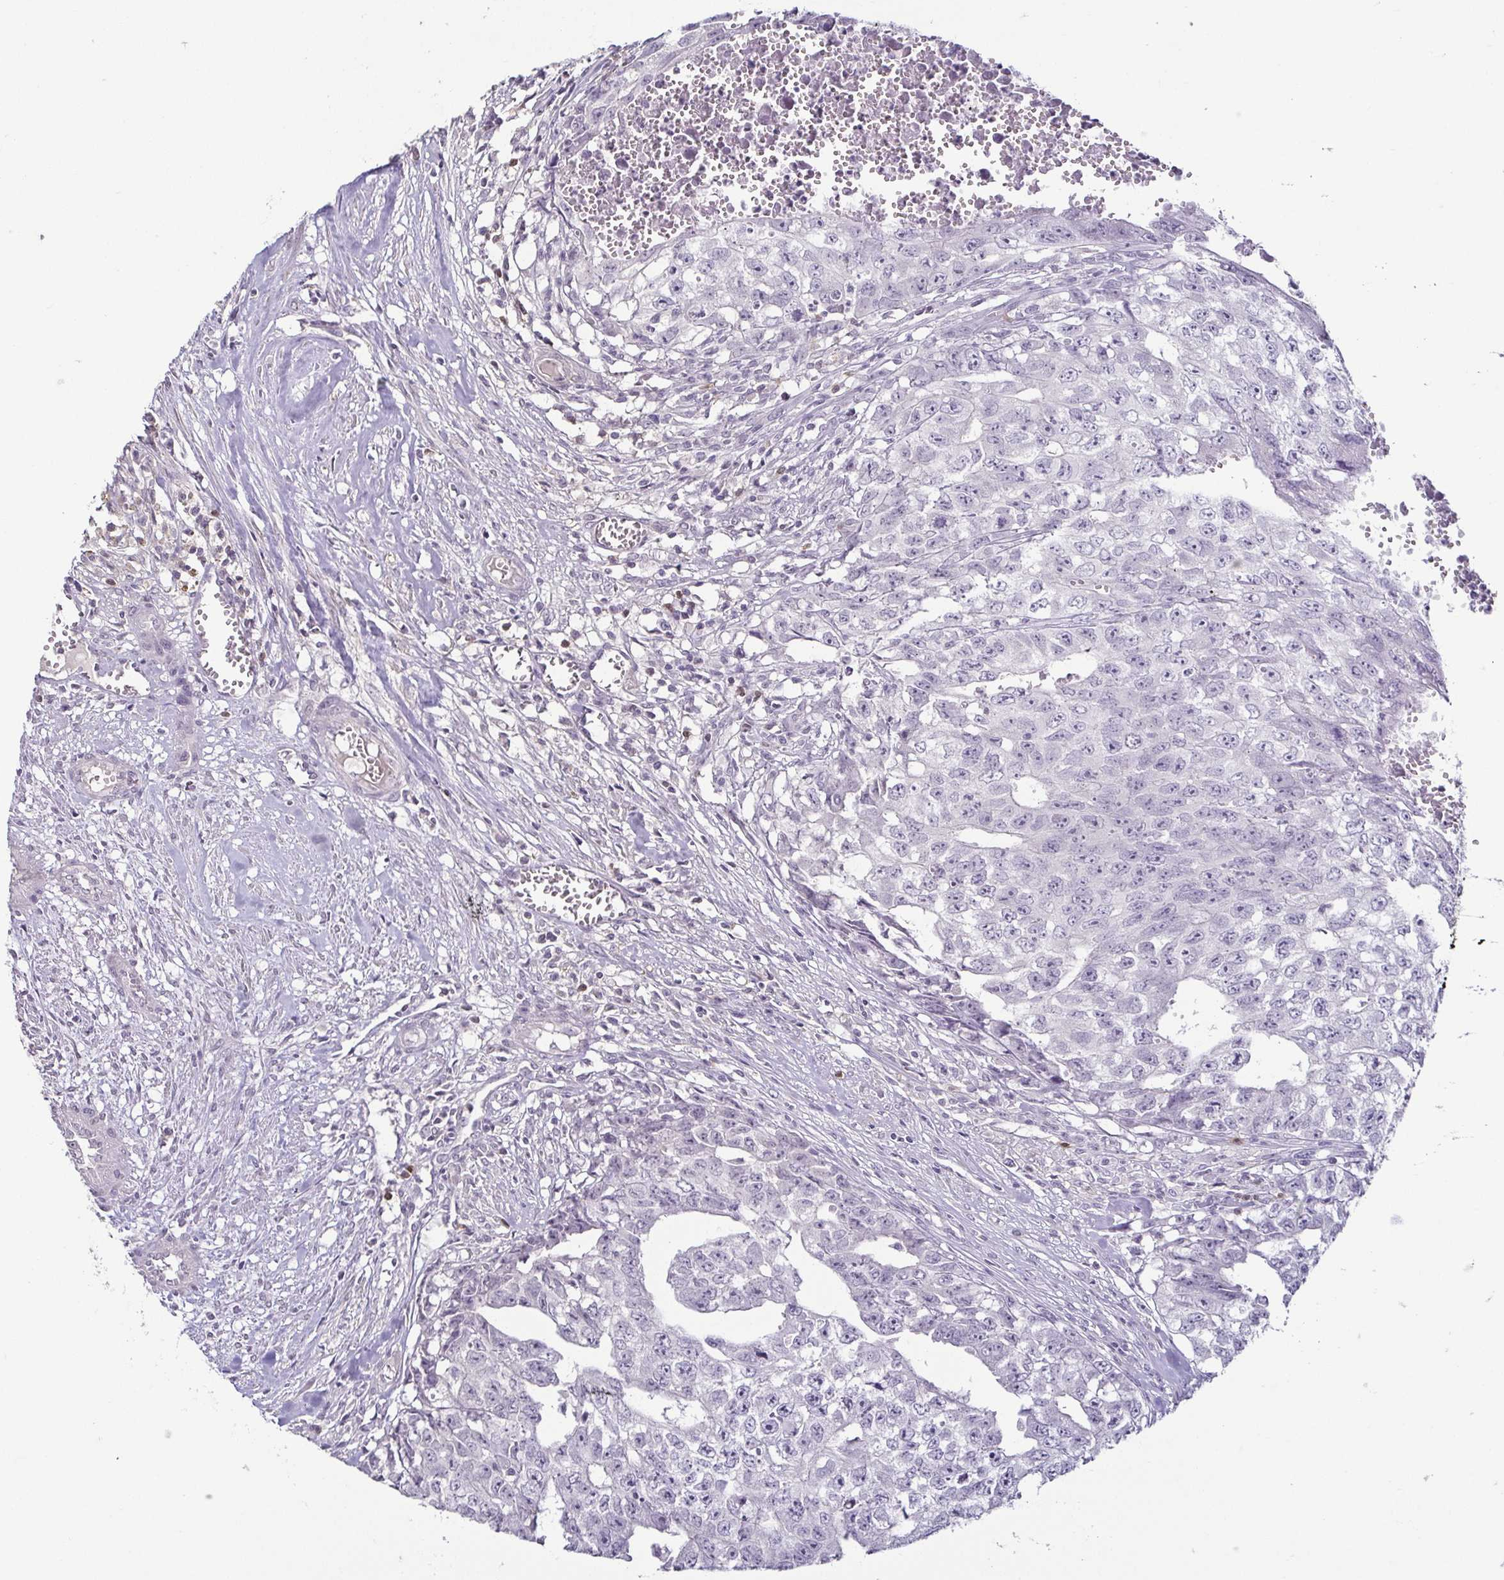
{"staining": {"intensity": "negative", "quantity": "none", "location": "none"}, "tissue": "testis cancer", "cell_type": "Tumor cells", "image_type": "cancer", "snomed": [{"axis": "morphology", "description": "Carcinoma, Embryonal, NOS"}, {"axis": "morphology", "description": "Teratoma, malignant, NOS"}, {"axis": "topography", "description": "Testis"}], "caption": "IHC image of human testis cancer (embryonal carcinoma) stained for a protein (brown), which displays no expression in tumor cells.", "gene": "HOPX", "patient": {"sex": "male", "age": 24}}